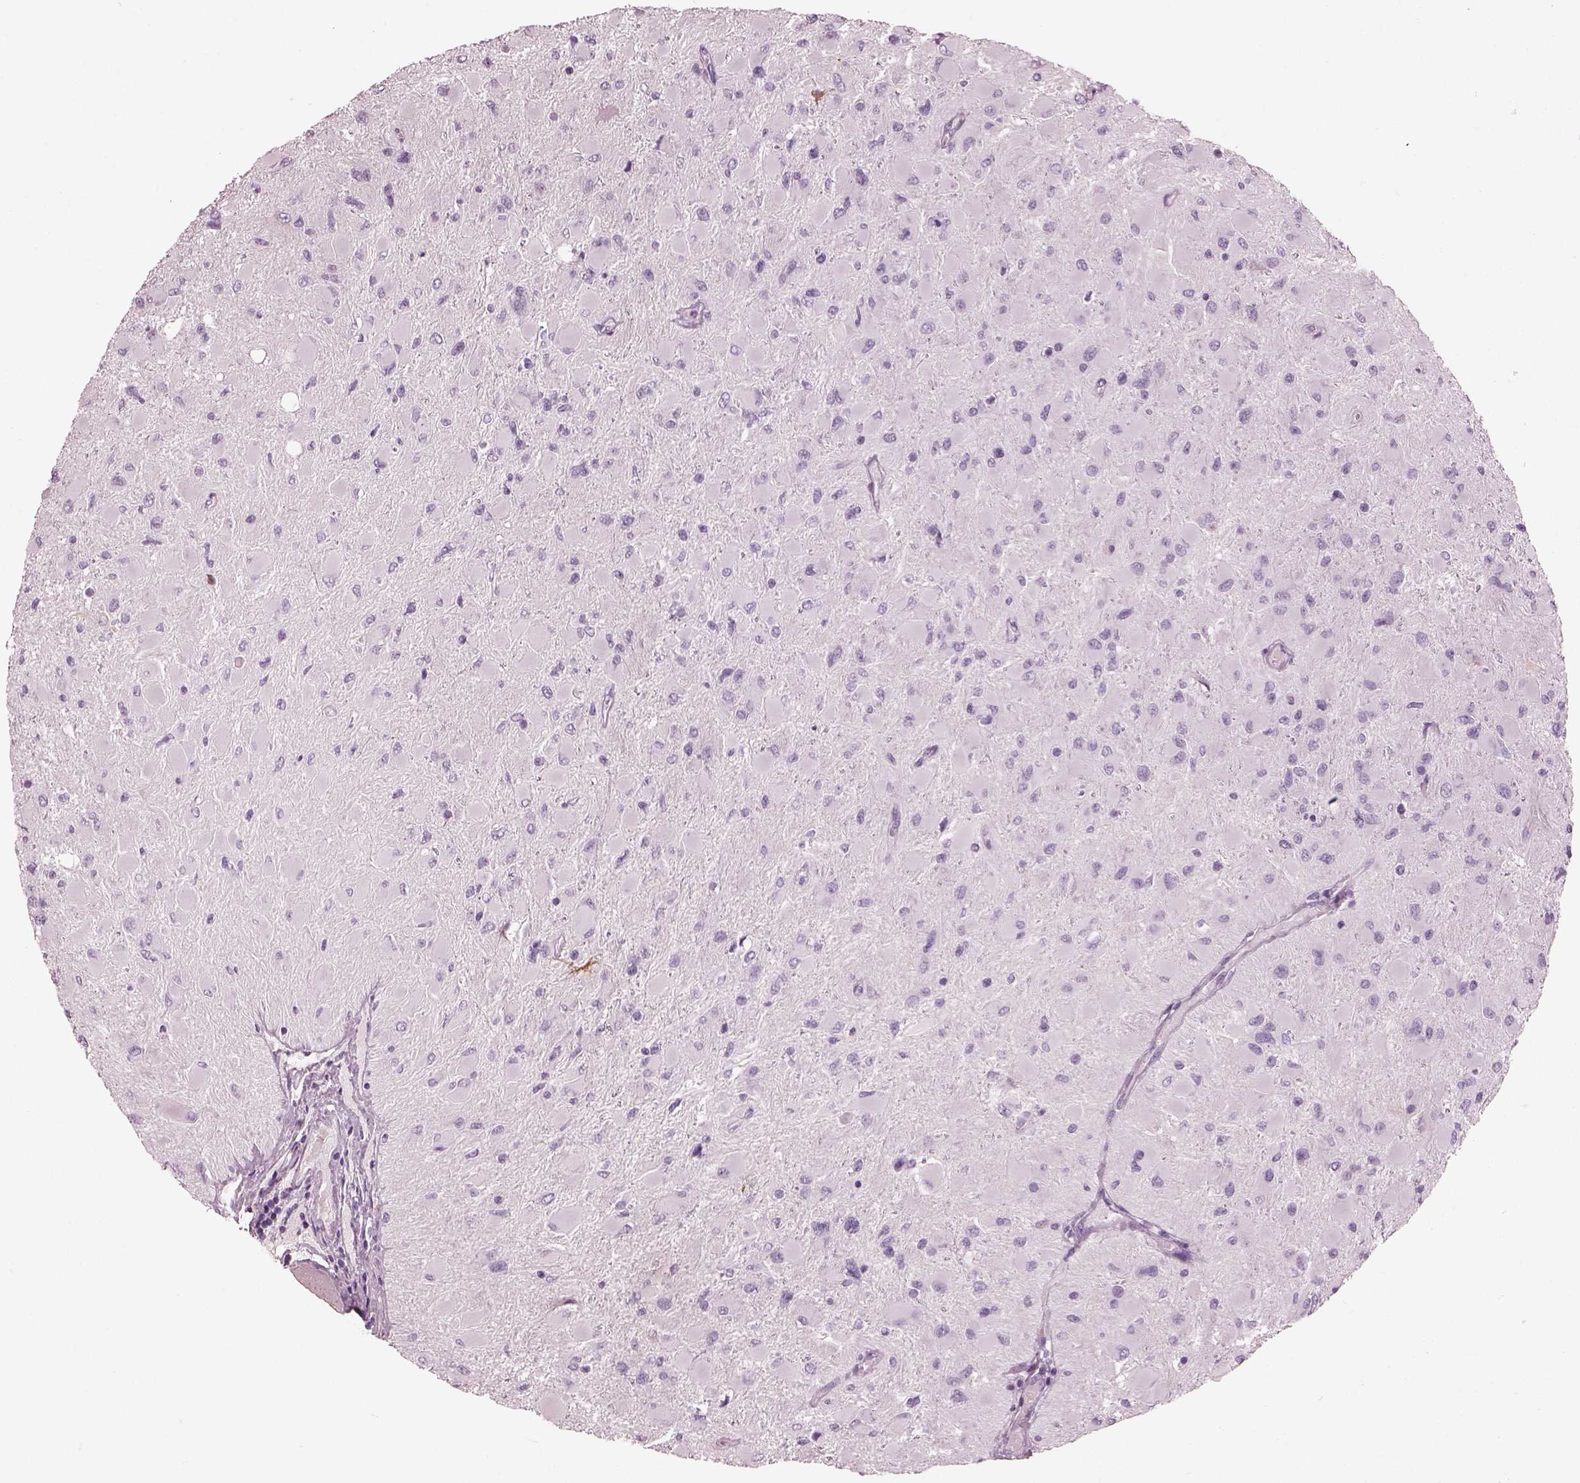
{"staining": {"intensity": "negative", "quantity": "none", "location": "none"}, "tissue": "glioma", "cell_type": "Tumor cells", "image_type": "cancer", "snomed": [{"axis": "morphology", "description": "Glioma, malignant, High grade"}, {"axis": "topography", "description": "Cerebral cortex"}], "caption": "Immunohistochemistry (IHC) photomicrograph of neoplastic tissue: human glioma stained with DAB demonstrates no significant protein expression in tumor cells. (Brightfield microscopy of DAB (3,3'-diaminobenzidine) immunohistochemistry (IHC) at high magnification).", "gene": "HYDIN", "patient": {"sex": "female", "age": 36}}